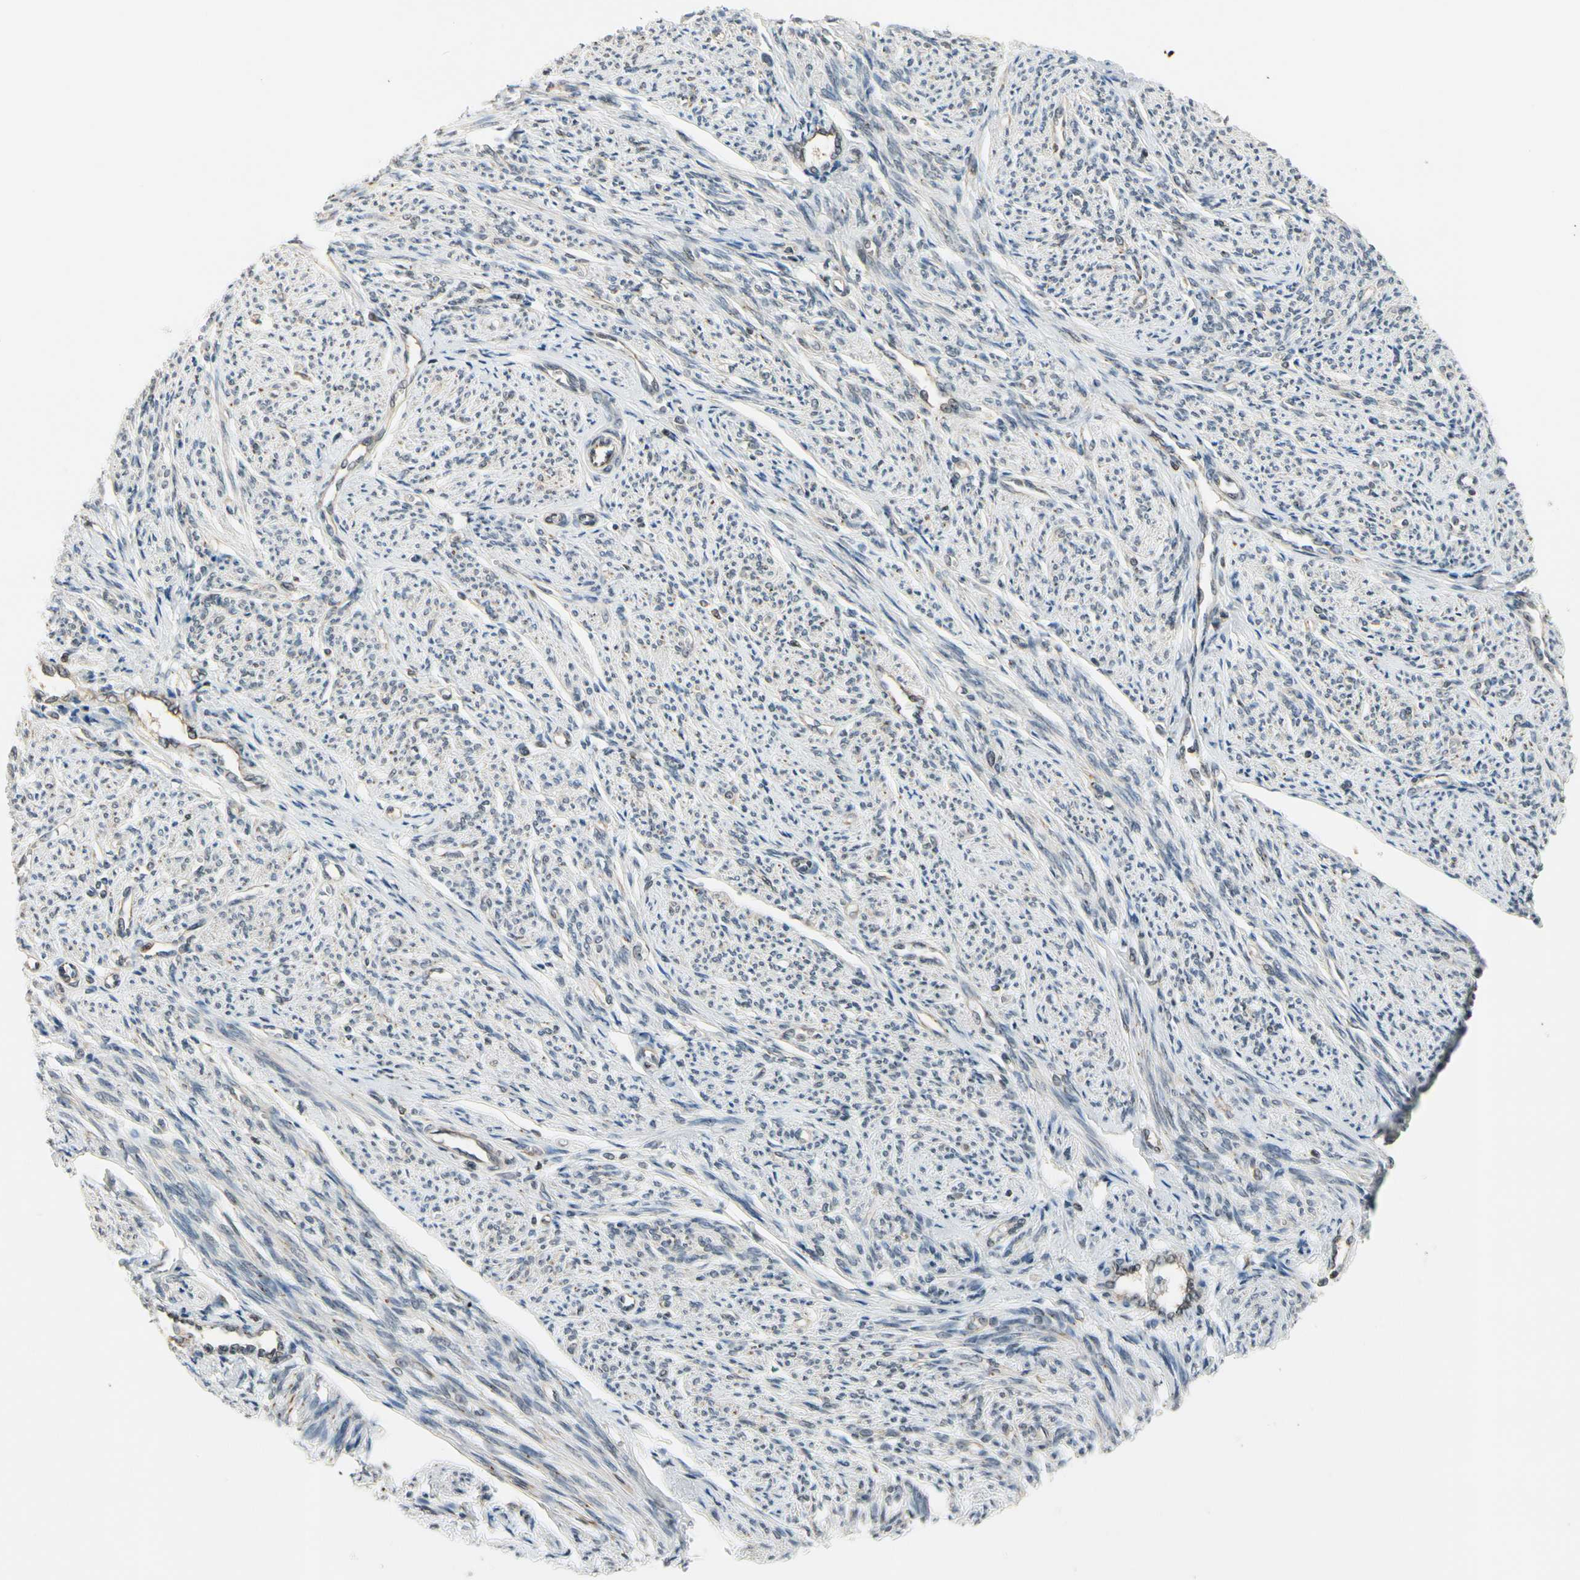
{"staining": {"intensity": "weak", "quantity": "25%-75%", "location": "cytoplasmic/membranous"}, "tissue": "smooth muscle", "cell_type": "Smooth muscle cells", "image_type": "normal", "snomed": [{"axis": "morphology", "description": "Normal tissue, NOS"}, {"axis": "topography", "description": "Smooth muscle"}], "caption": "Protein analysis of normal smooth muscle reveals weak cytoplasmic/membranous positivity in about 25%-75% of smooth muscle cells.", "gene": "TAF12", "patient": {"sex": "female", "age": 65}}